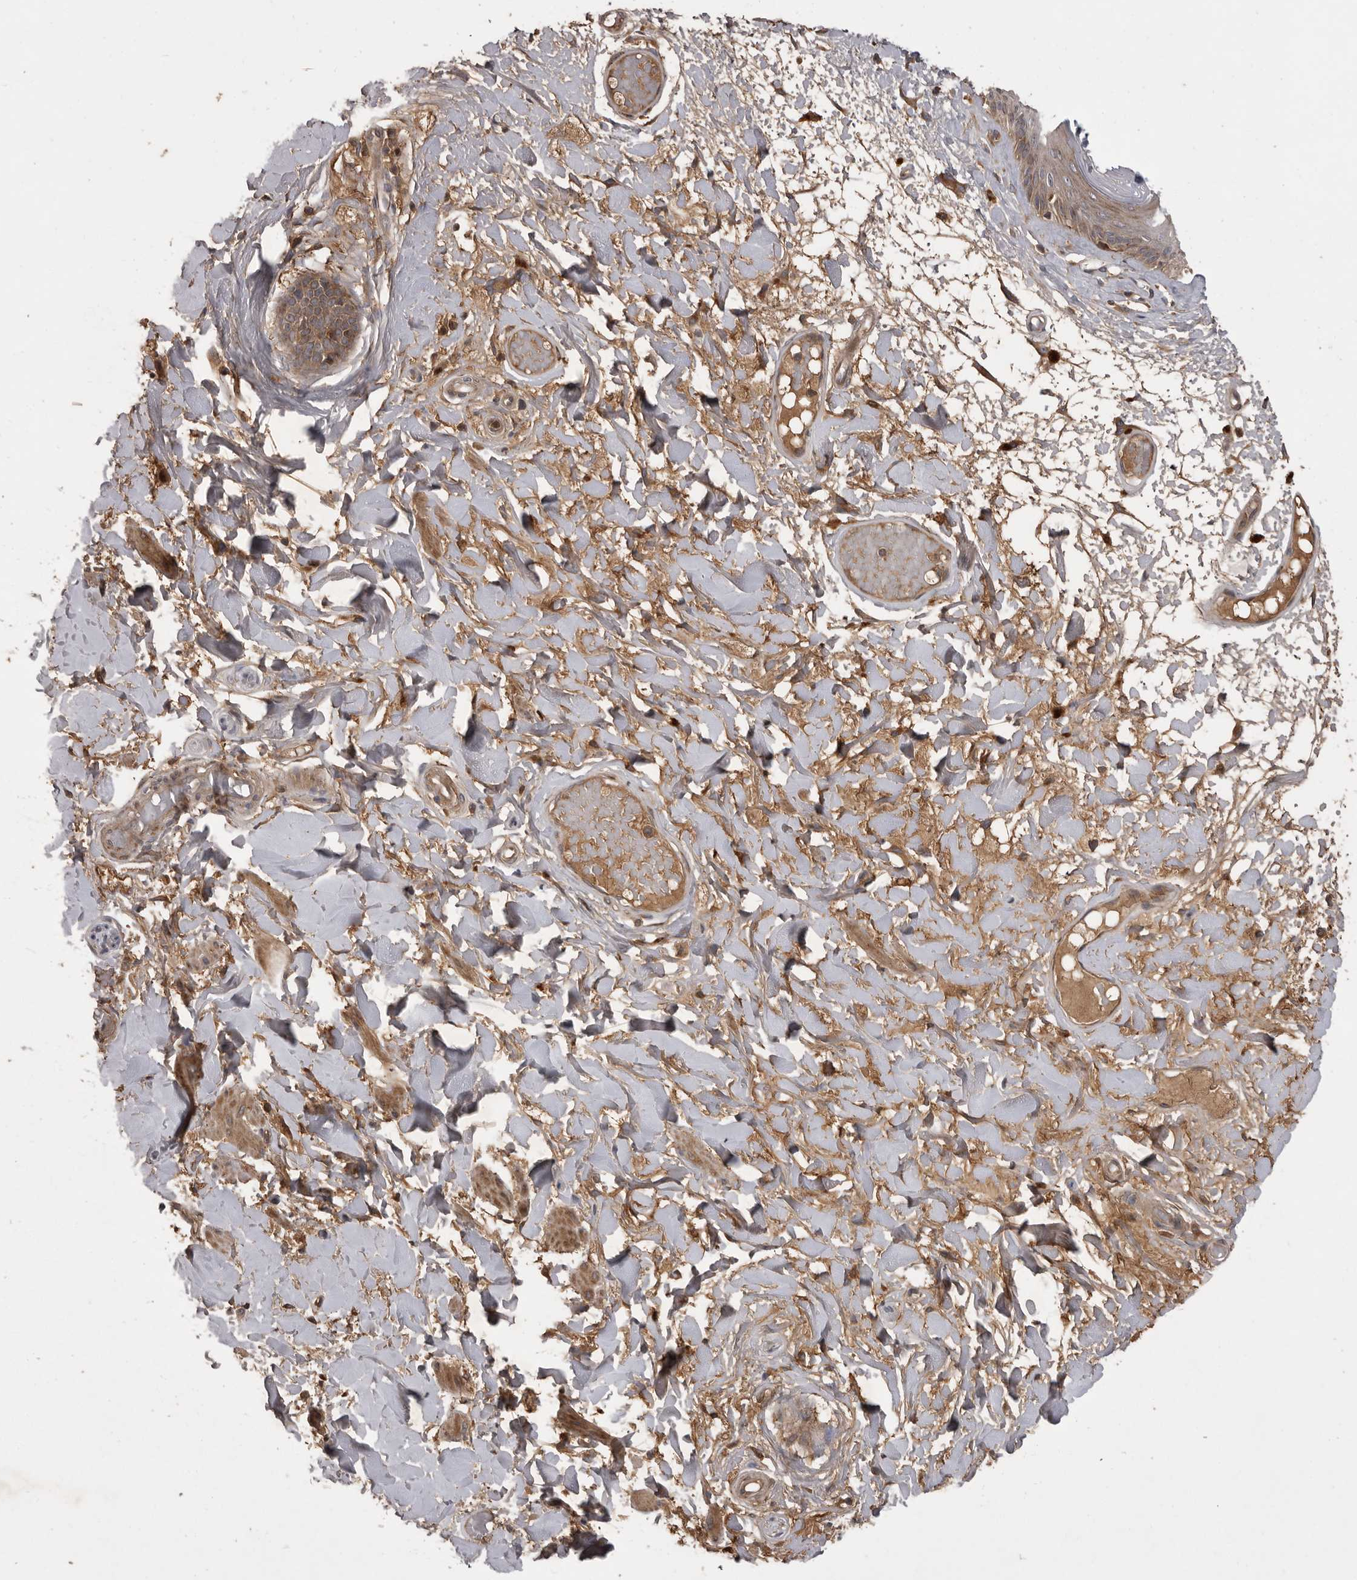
{"staining": {"intensity": "moderate", "quantity": ">75%", "location": "cytoplasmic/membranous"}, "tissue": "skin", "cell_type": "Epidermal cells", "image_type": "normal", "snomed": [{"axis": "morphology", "description": "Normal tissue, NOS"}, {"axis": "topography", "description": "Vulva"}], "caption": "Protein staining of benign skin displays moderate cytoplasmic/membranous expression in about >75% of epidermal cells. (IHC, brightfield microscopy, high magnification).", "gene": "RAB3GAP2", "patient": {"sex": "female", "age": 73}}